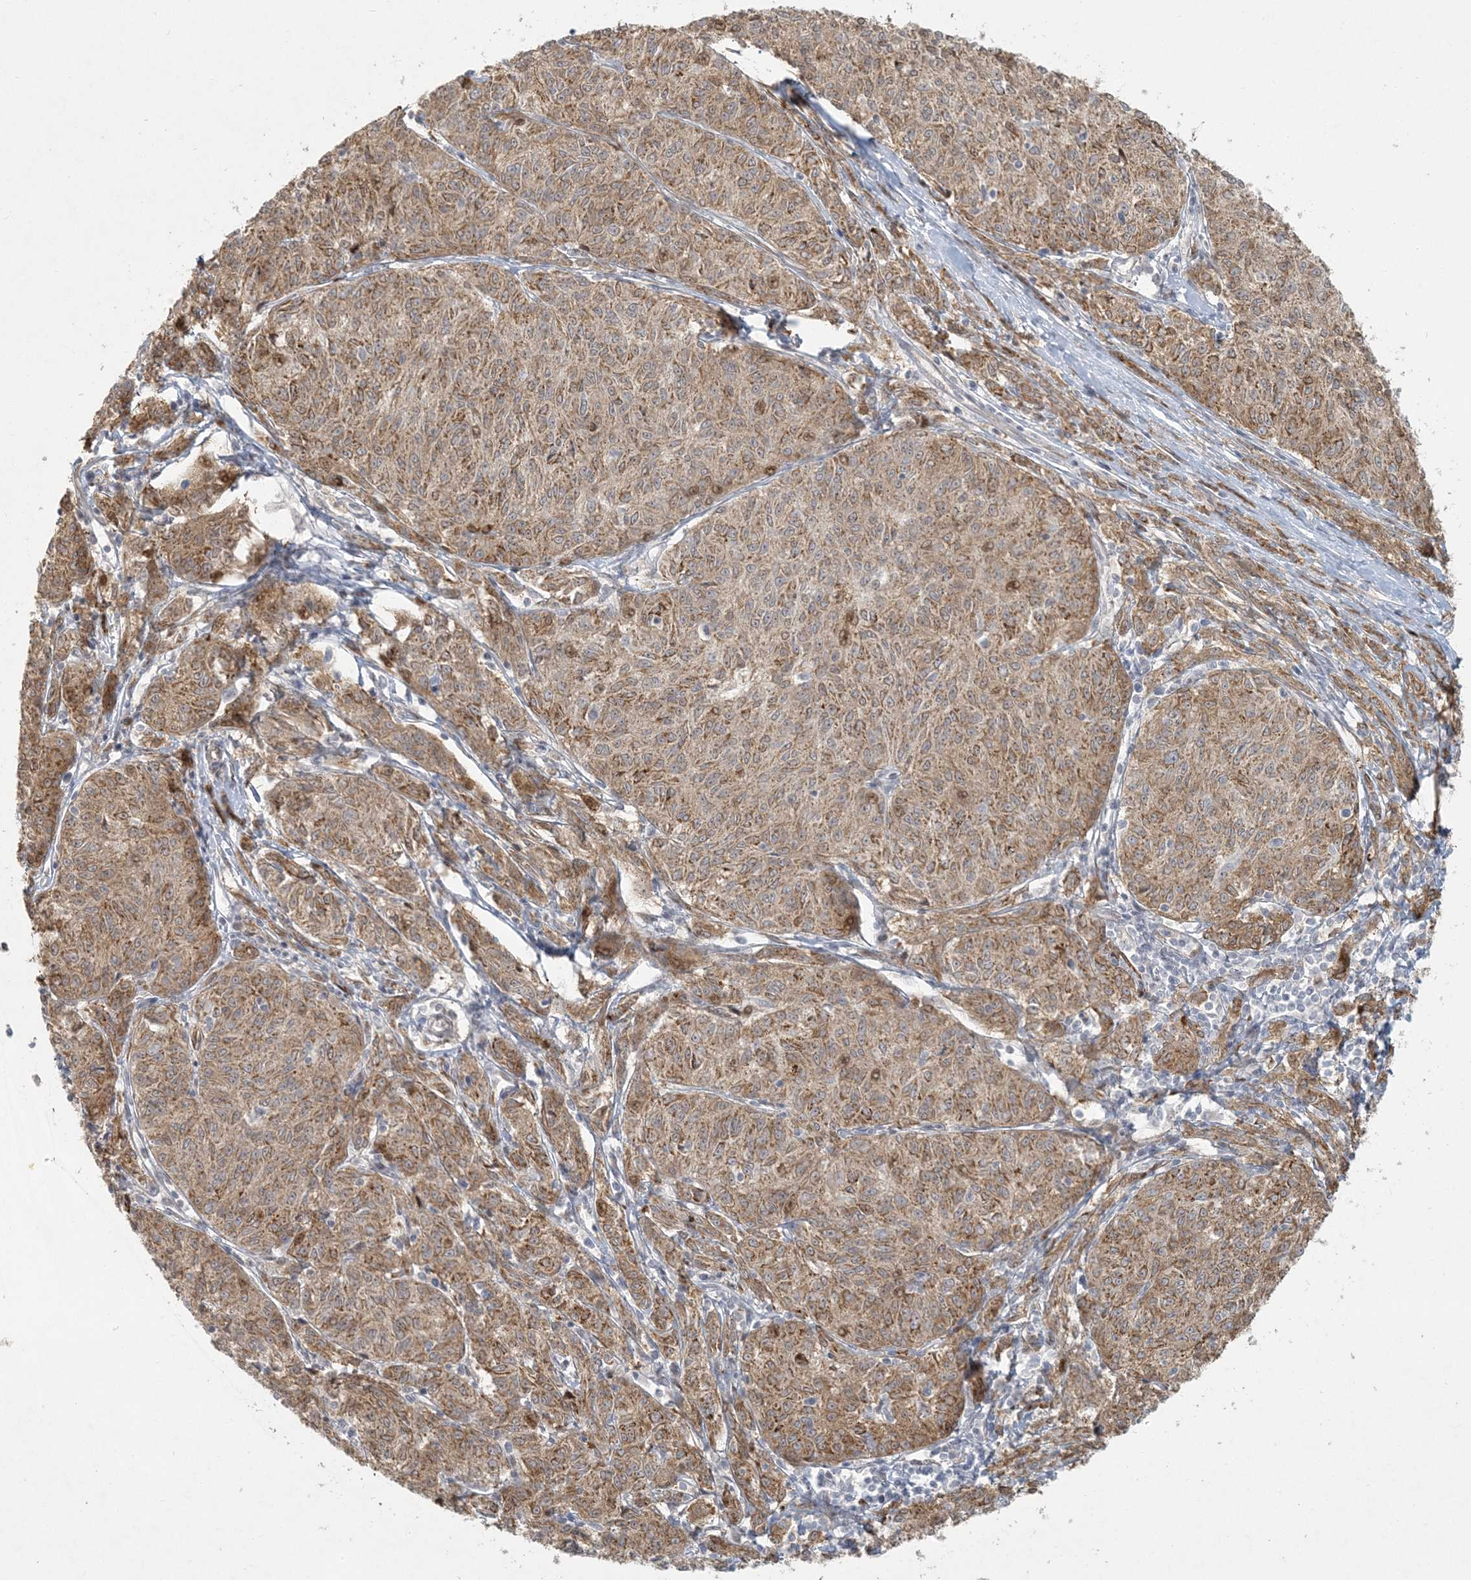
{"staining": {"intensity": "moderate", "quantity": ">75%", "location": "cytoplasmic/membranous"}, "tissue": "melanoma", "cell_type": "Tumor cells", "image_type": "cancer", "snomed": [{"axis": "morphology", "description": "Malignant melanoma, NOS"}, {"axis": "topography", "description": "Skin"}], "caption": "Immunohistochemistry photomicrograph of human melanoma stained for a protein (brown), which exhibits medium levels of moderate cytoplasmic/membranous positivity in approximately >75% of tumor cells.", "gene": "BCORL1", "patient": {"sex": "female", "age": 72}}